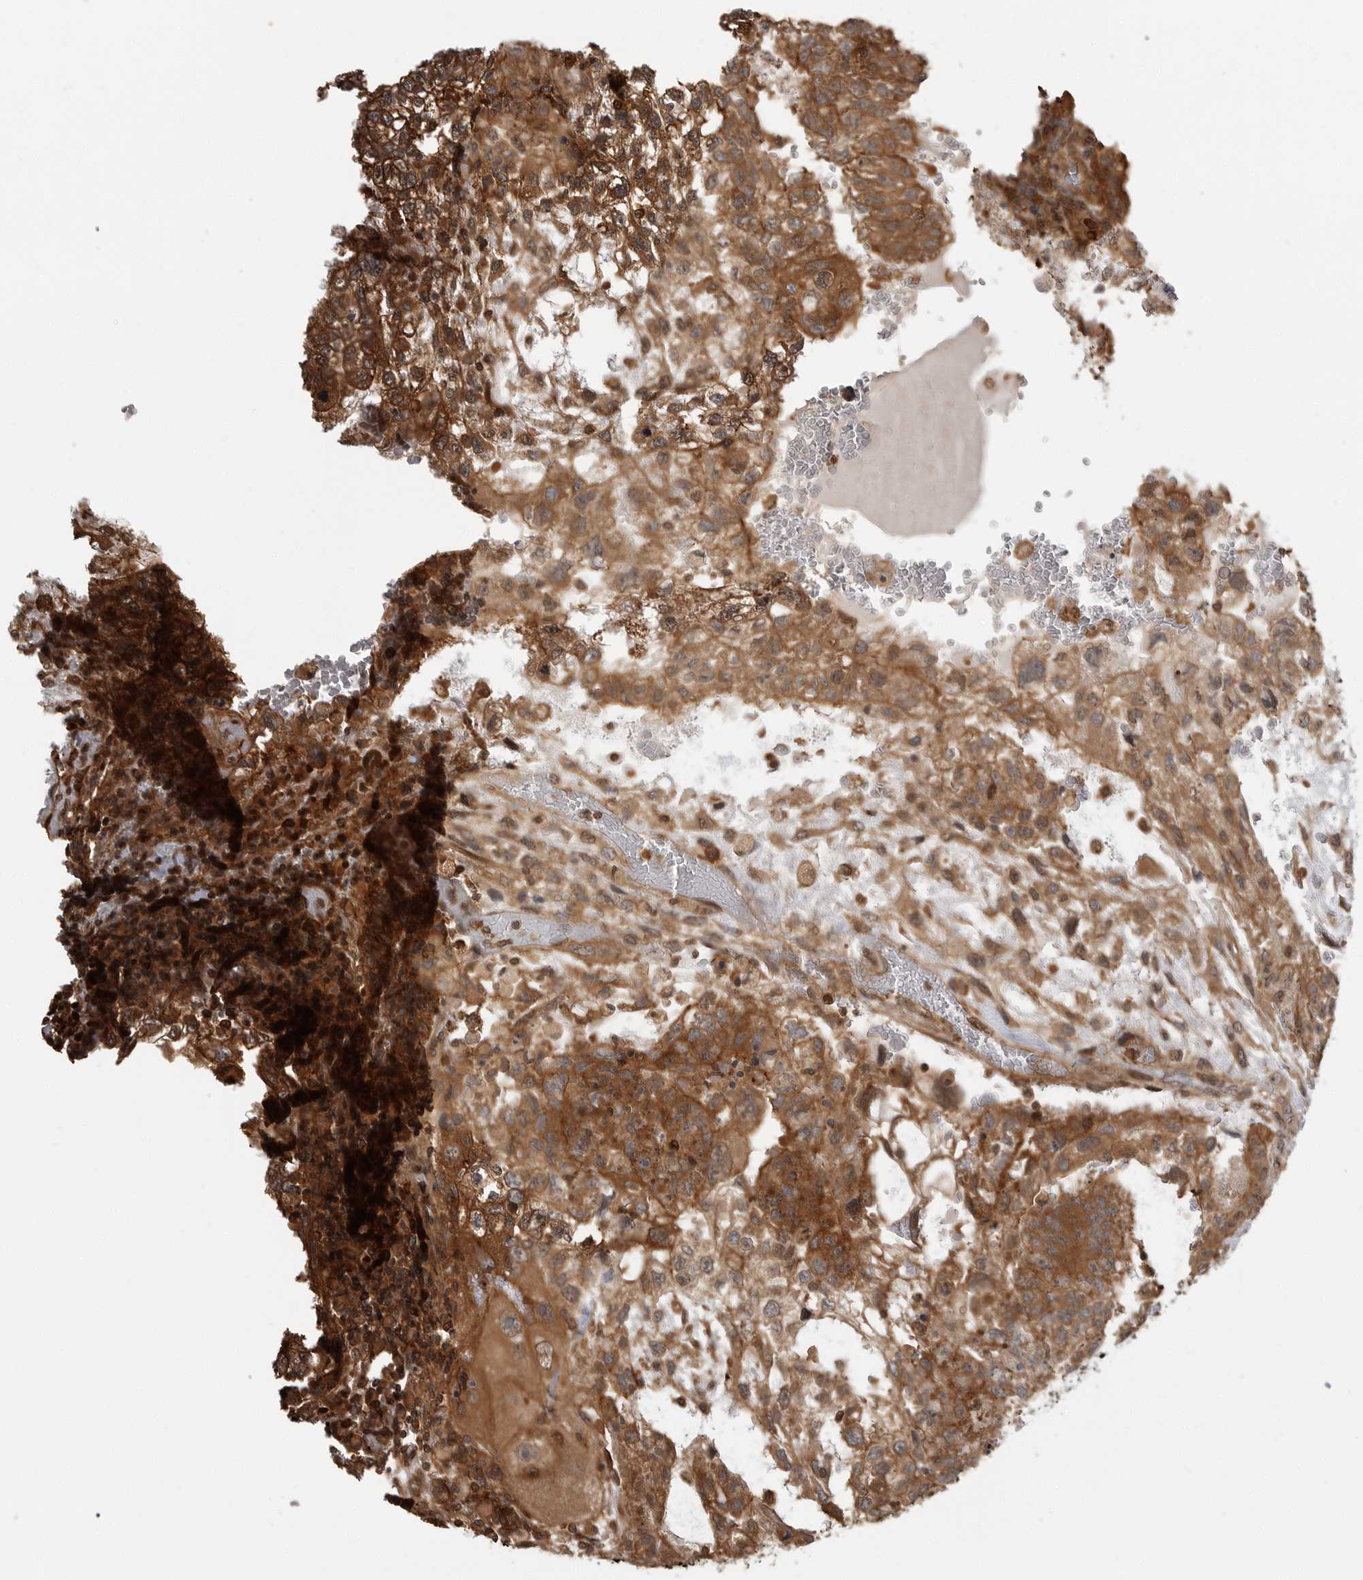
{"staining": {"intensity": "strong", "quantity": ">75%", "location": "cytoplasmic/membranous"}, "tissue": "testis cancer", "cell_type": "Tumor cells", "image_type": "cancer", "snomed": [{"axis": "morphology", "description": "Carcinoma, Embryonal, NOS"}, {"axis": "topography", "description": "Testis"}], "caption": "Tumor cells exhibit strong cytoplasmic/membranous staining in approximately >75% of cells in testis cancer.", "gene": "ERN1", "patient": {"sex": "male", "age": 36}}